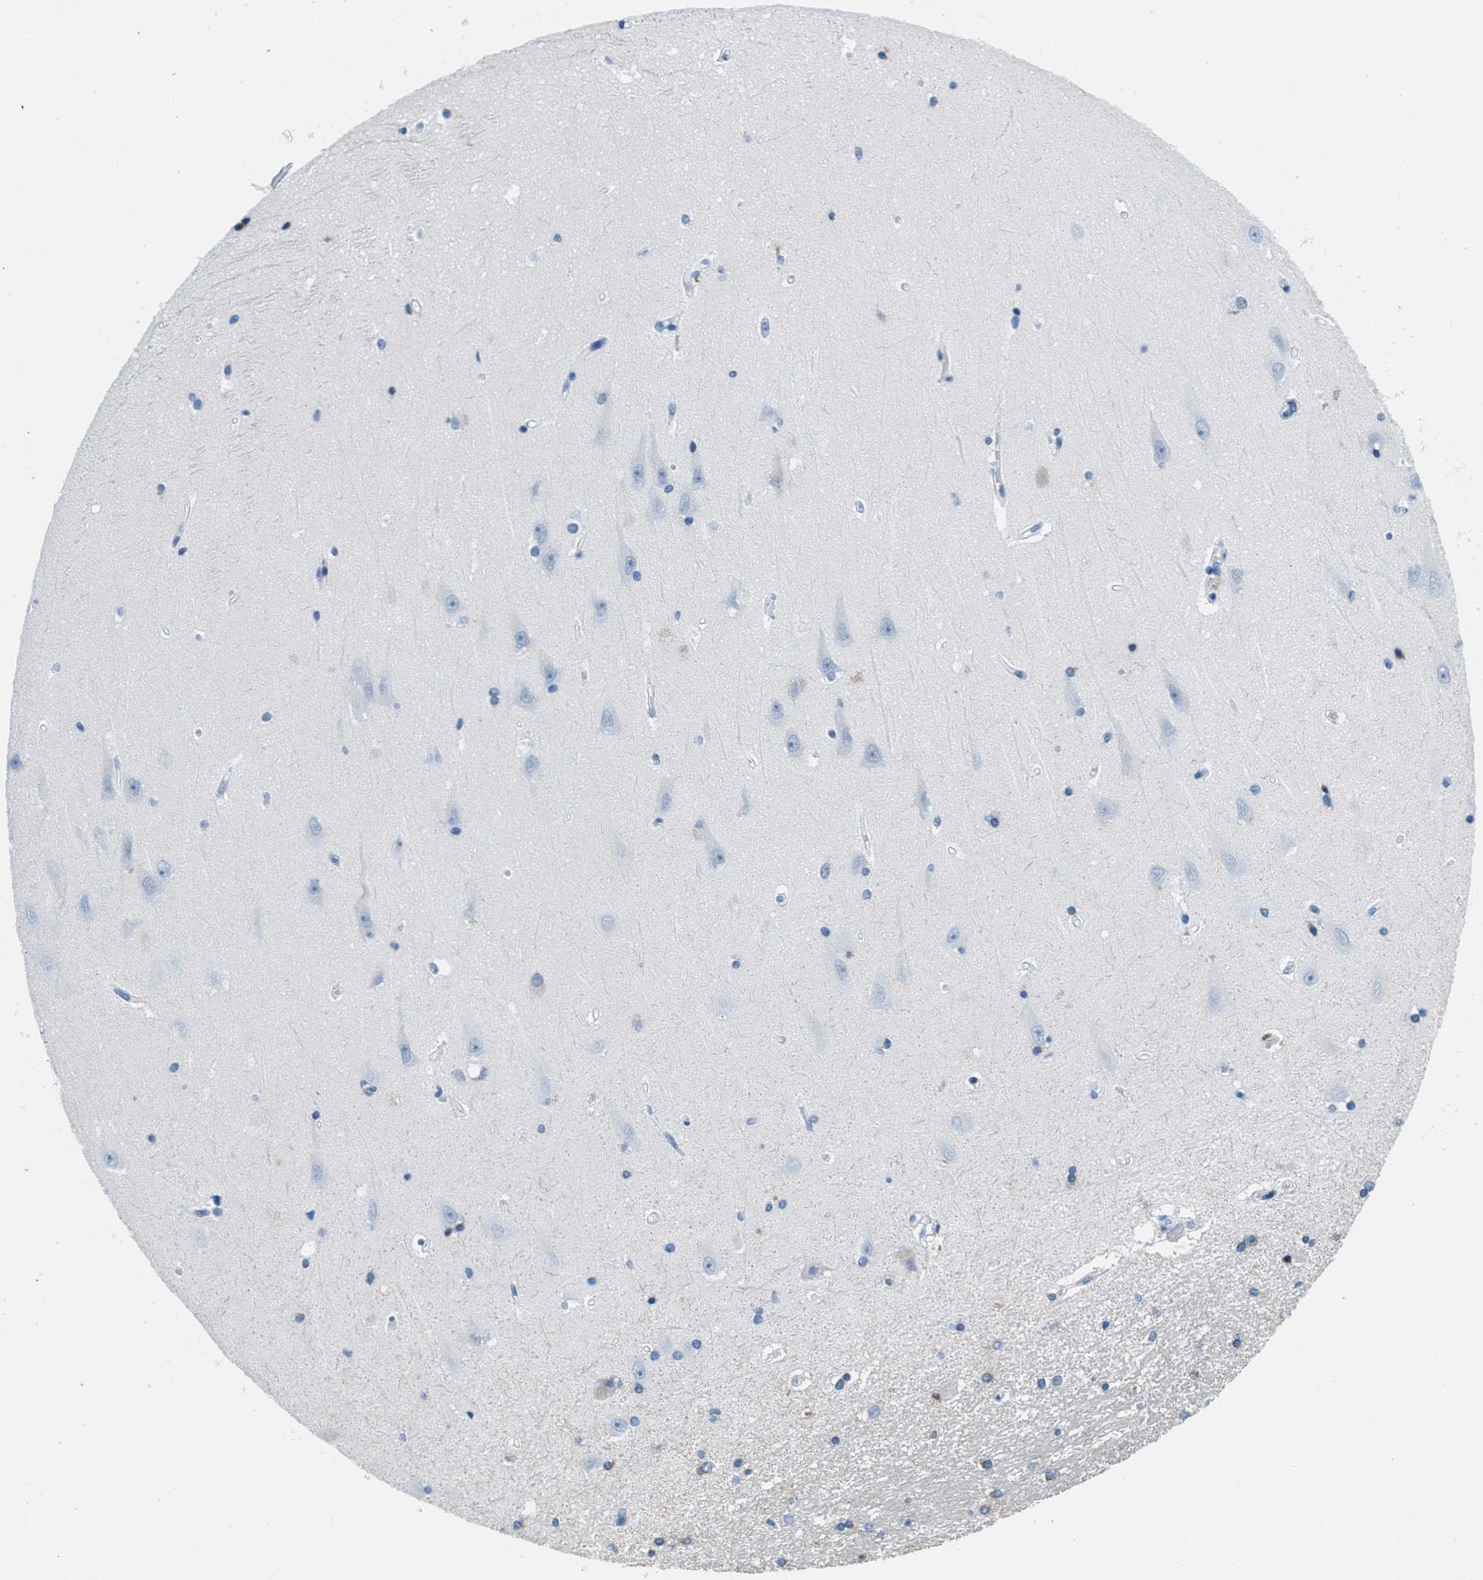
{"staining": {"intensity": "negative", "quantity": "none", "location": "none"}, "tissue": "hippocampus", "cell_type": "Glial cells", "image_type": "normal", "snomed": [{"axis": "morphology", "description": "Normal tissue, NOS"}, {"axis": "topography", "description": "Hippocampus"}], "caption": "High magnification brightfield microscopy of normal hippocampus stained with DAB (brown) and counterstained with hematoxylin (blue): glial cells show no significant expression. (Brightfield microscopy of DAB (3,3'-diaminobenzidine) immunohistochemistry at high magnification).", "gene": "MGARP", "patient": {"sex": "male", "age": 45}}